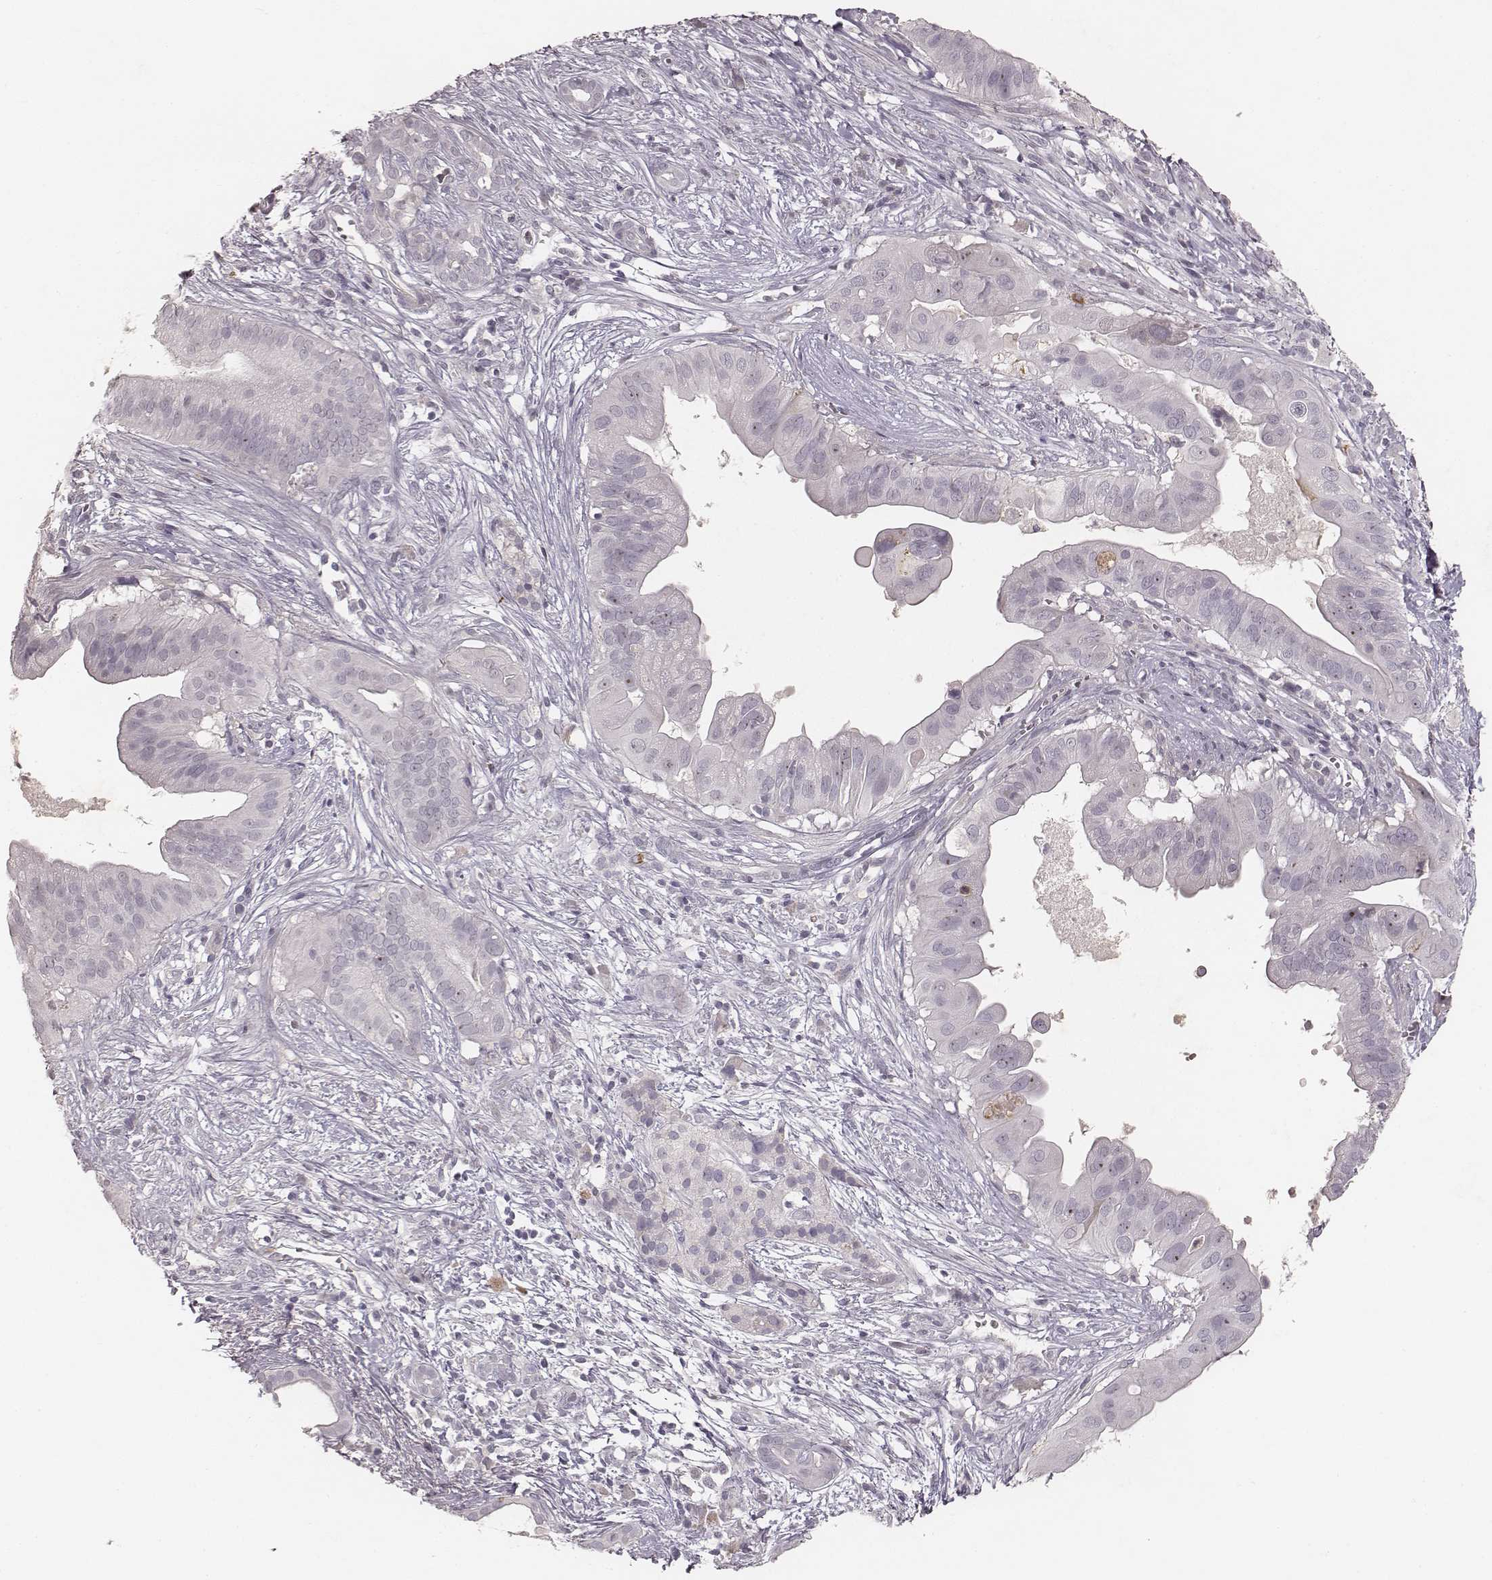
{"staining": {"intensity": "negative", "quantity": "none", "location": "none"}, "tissue": "pancreatic cancer", "cell_type": "Tumor cells", "image_type": "cancer", "snomed": [{"axis": "morphology", "description": "Adenocarcinoma, NOS"}, {"axis": "topography", "description": "Pancreas"}], "caption": "Immunohistochemical staining of pancreatic cancer (adenocarcinoma) reveals no significant expression in tumor cells.", "gene": "MADCAM1", "patient": {"sex": "male", "age": 61}}